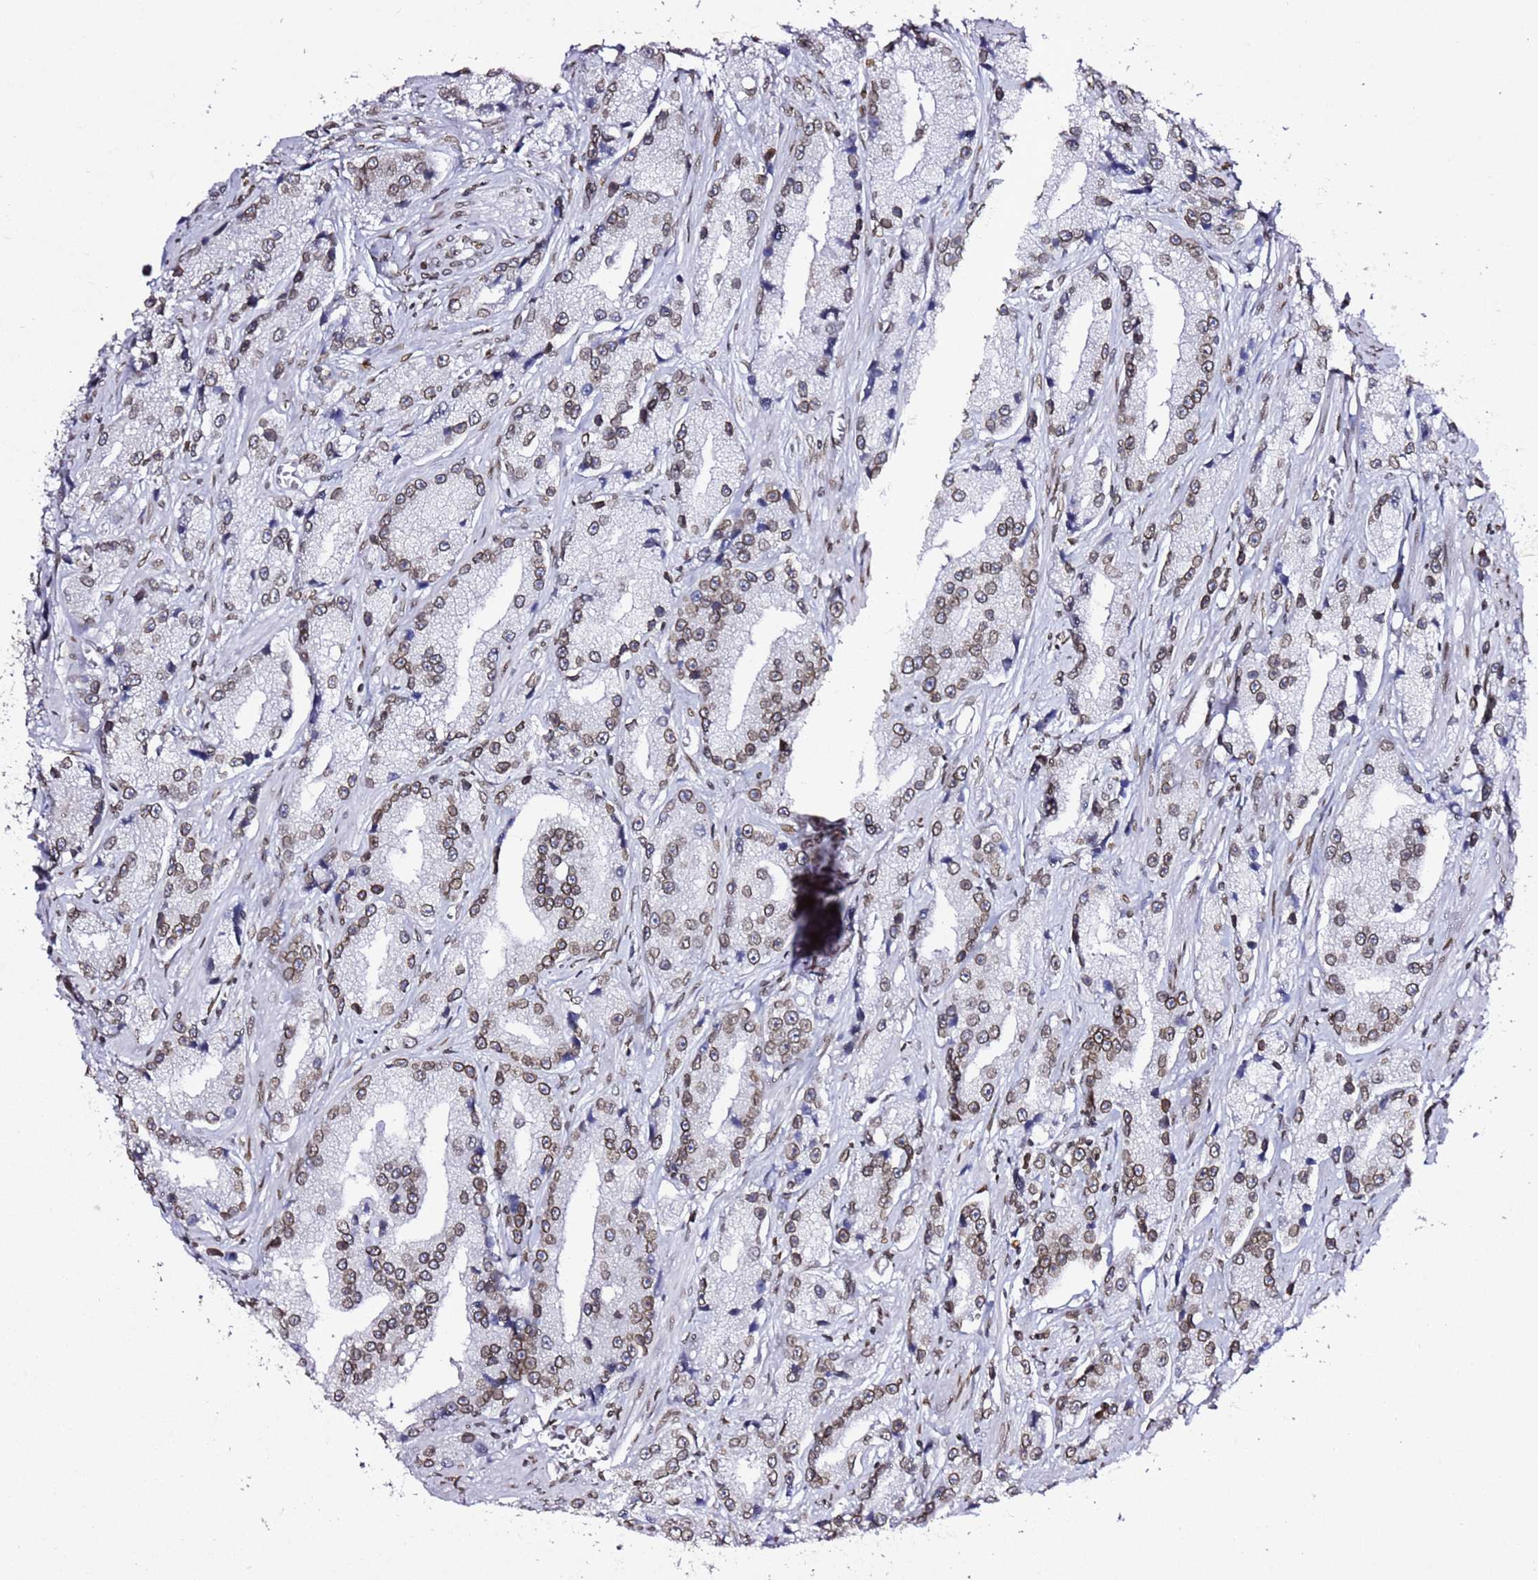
{"staining": {"intensity": "moderate", "quantity": "25%-75%", "location": "cytoplasmic/membranous,nuclear"}, "tissue": "prostate cancer", "cell_type": "Tumor cells", "image_type": "cancer", "snomed": [{"axis": "morphology", "description": "Adenocarcinoma, High grade"}, {"axis": "topography", "description": "Prostate"}], "caption": "This image reveals IHC staining of human prostate cancer, with medium moderate cytoplasmic/membranous and nuclear expression in about 25%-75% of tumor cells.", "gene": "POU6F1", "patient": {"sex": "male", "age": 74}}